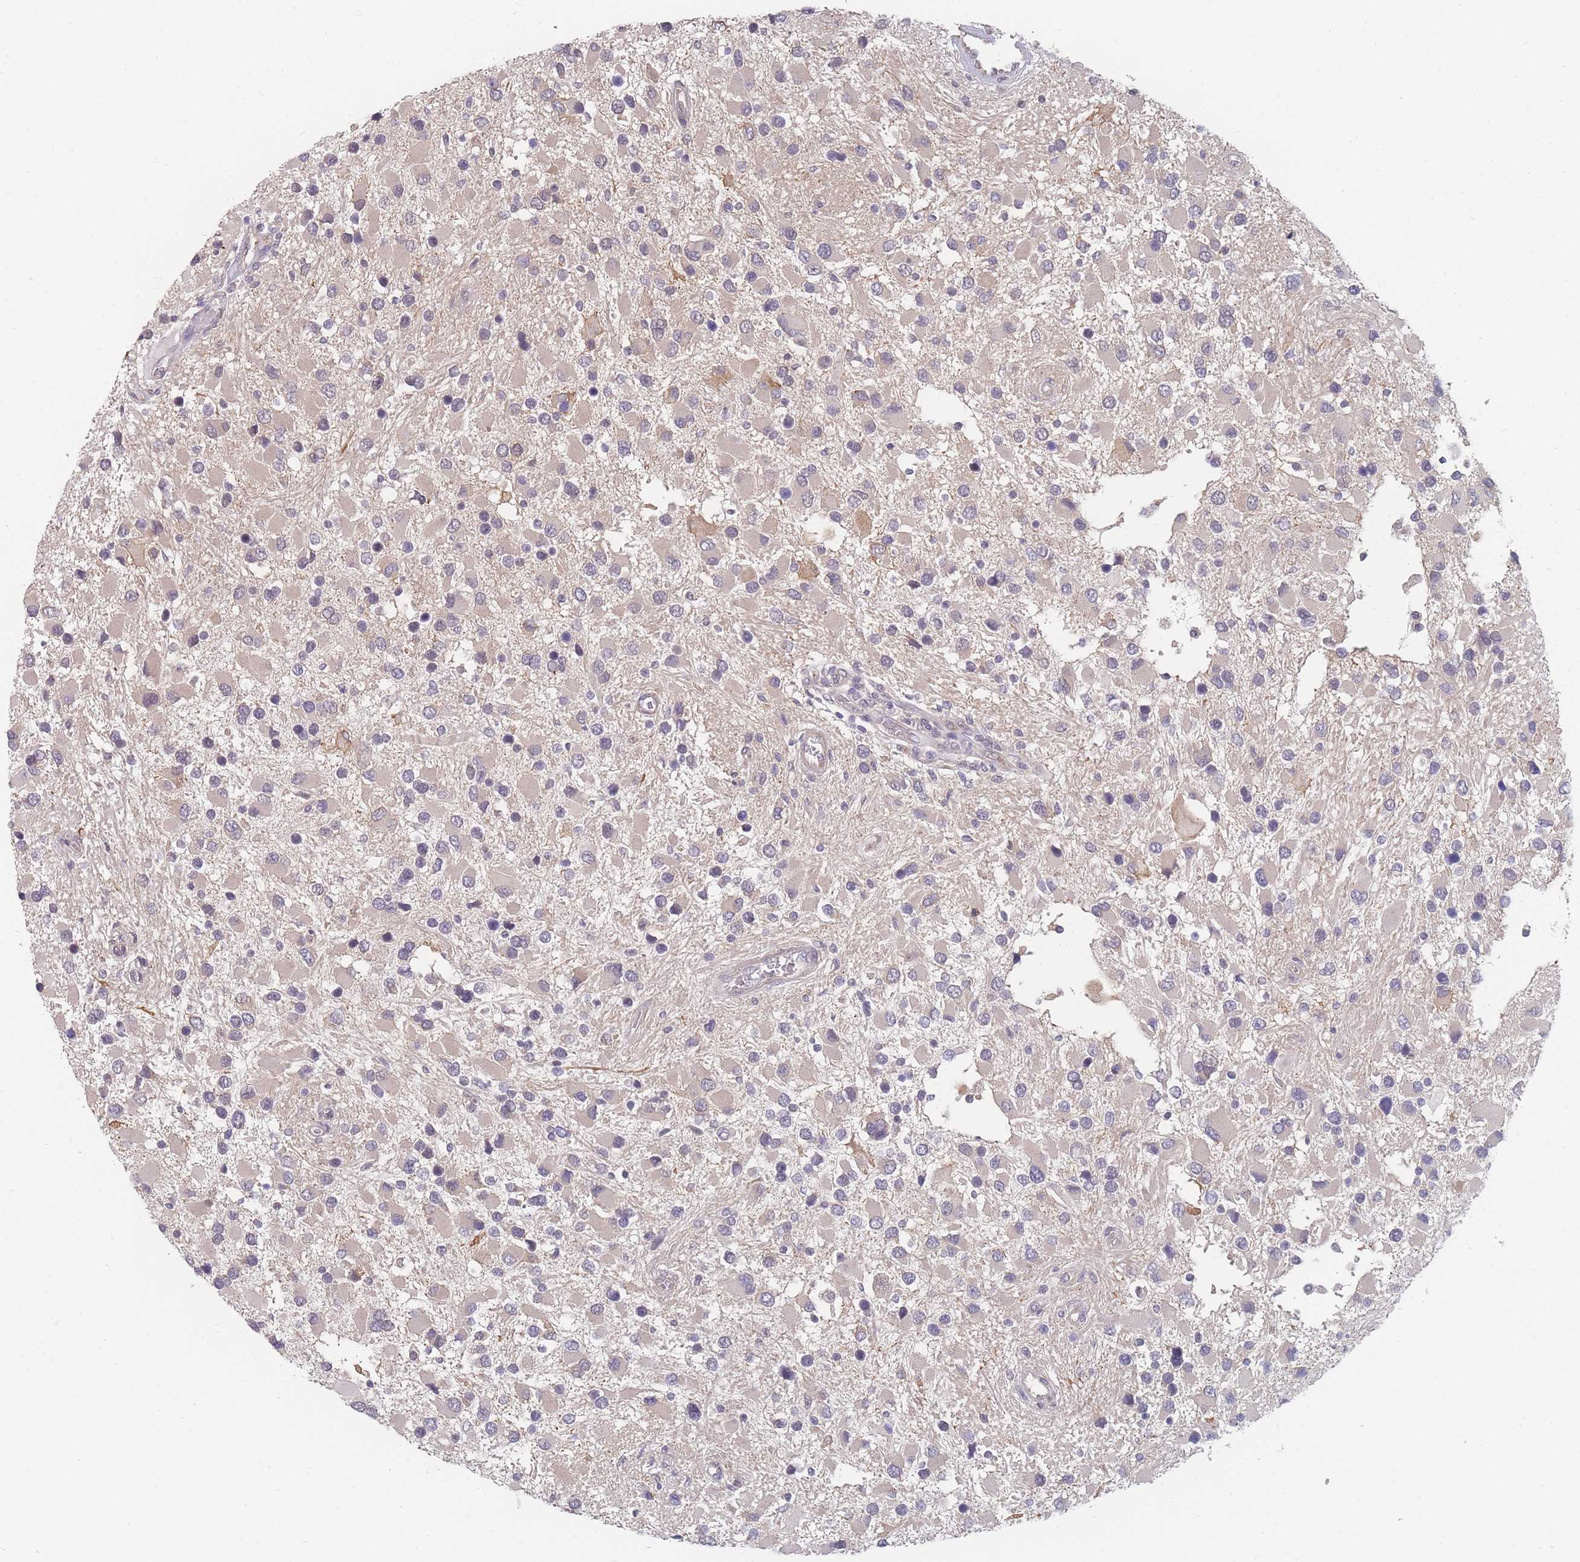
{"staining": {"intensity": "negative", "quantity": "none", "location": "none"}, "tissue": "glioma", "cell_type": "Tumor cells", "image_type": "cancer", "snomed": [{"axis": "morphology", "description": "Glioma, malignant, High grade"}, {"axis": "topography", "description": "Brain"}], "caption": "DAB (3,3'-diaminobenzidine) immunohistochemical staining of human glioma demonstrates no significant staining in tumor cells. (IHC, brightfield microscopy, high magnification).", "gene": "ANKRD10", "patient": {"sex": "male", "age": 53}}